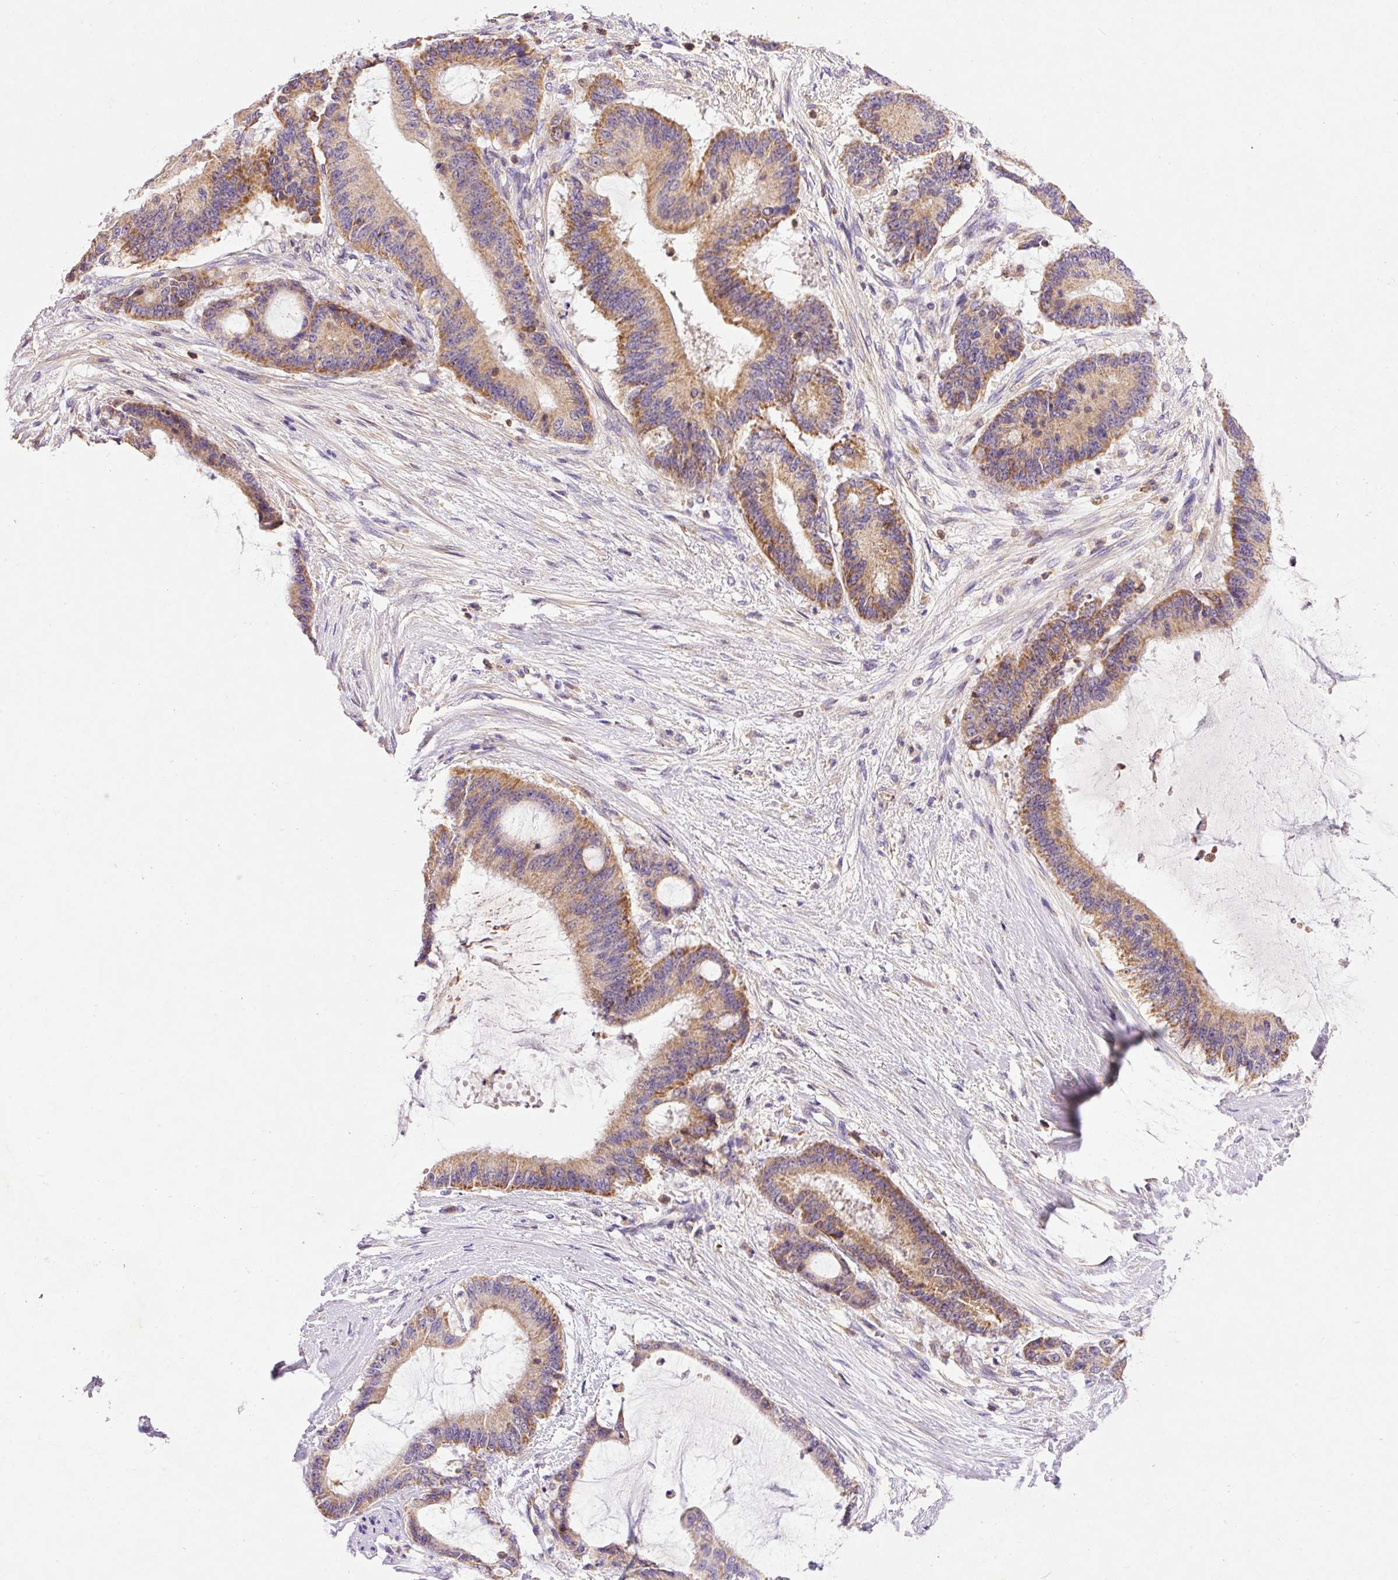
{"staining": {"intensity": "moderate", "quantity": ">75%", "location": "cytoplasmic/membranous"}, "tissue": "liver cancer", "cell_type": "Tumor cells", "image_type": "cancer", "snomed": [{"axis": "morphology", "description": "Normal tissue, NOS"}, {"axis": "morphology", "description": "Cholangiocarcinoma"}, {"axis": "topography", "description": "Liver"}, {"axis": "topography", "description": "Peripheral nerve tissue"}], "caption": "This photomicrograph displays immunohistochemistry (IHC) staining of cholangiocarcinoma (liver), with medium moderate cytoplasmic/membranous expression in approximately >75% of tumor cells.", "gene": "IMMT", "patient": {"sex": "female", "age": 73}}